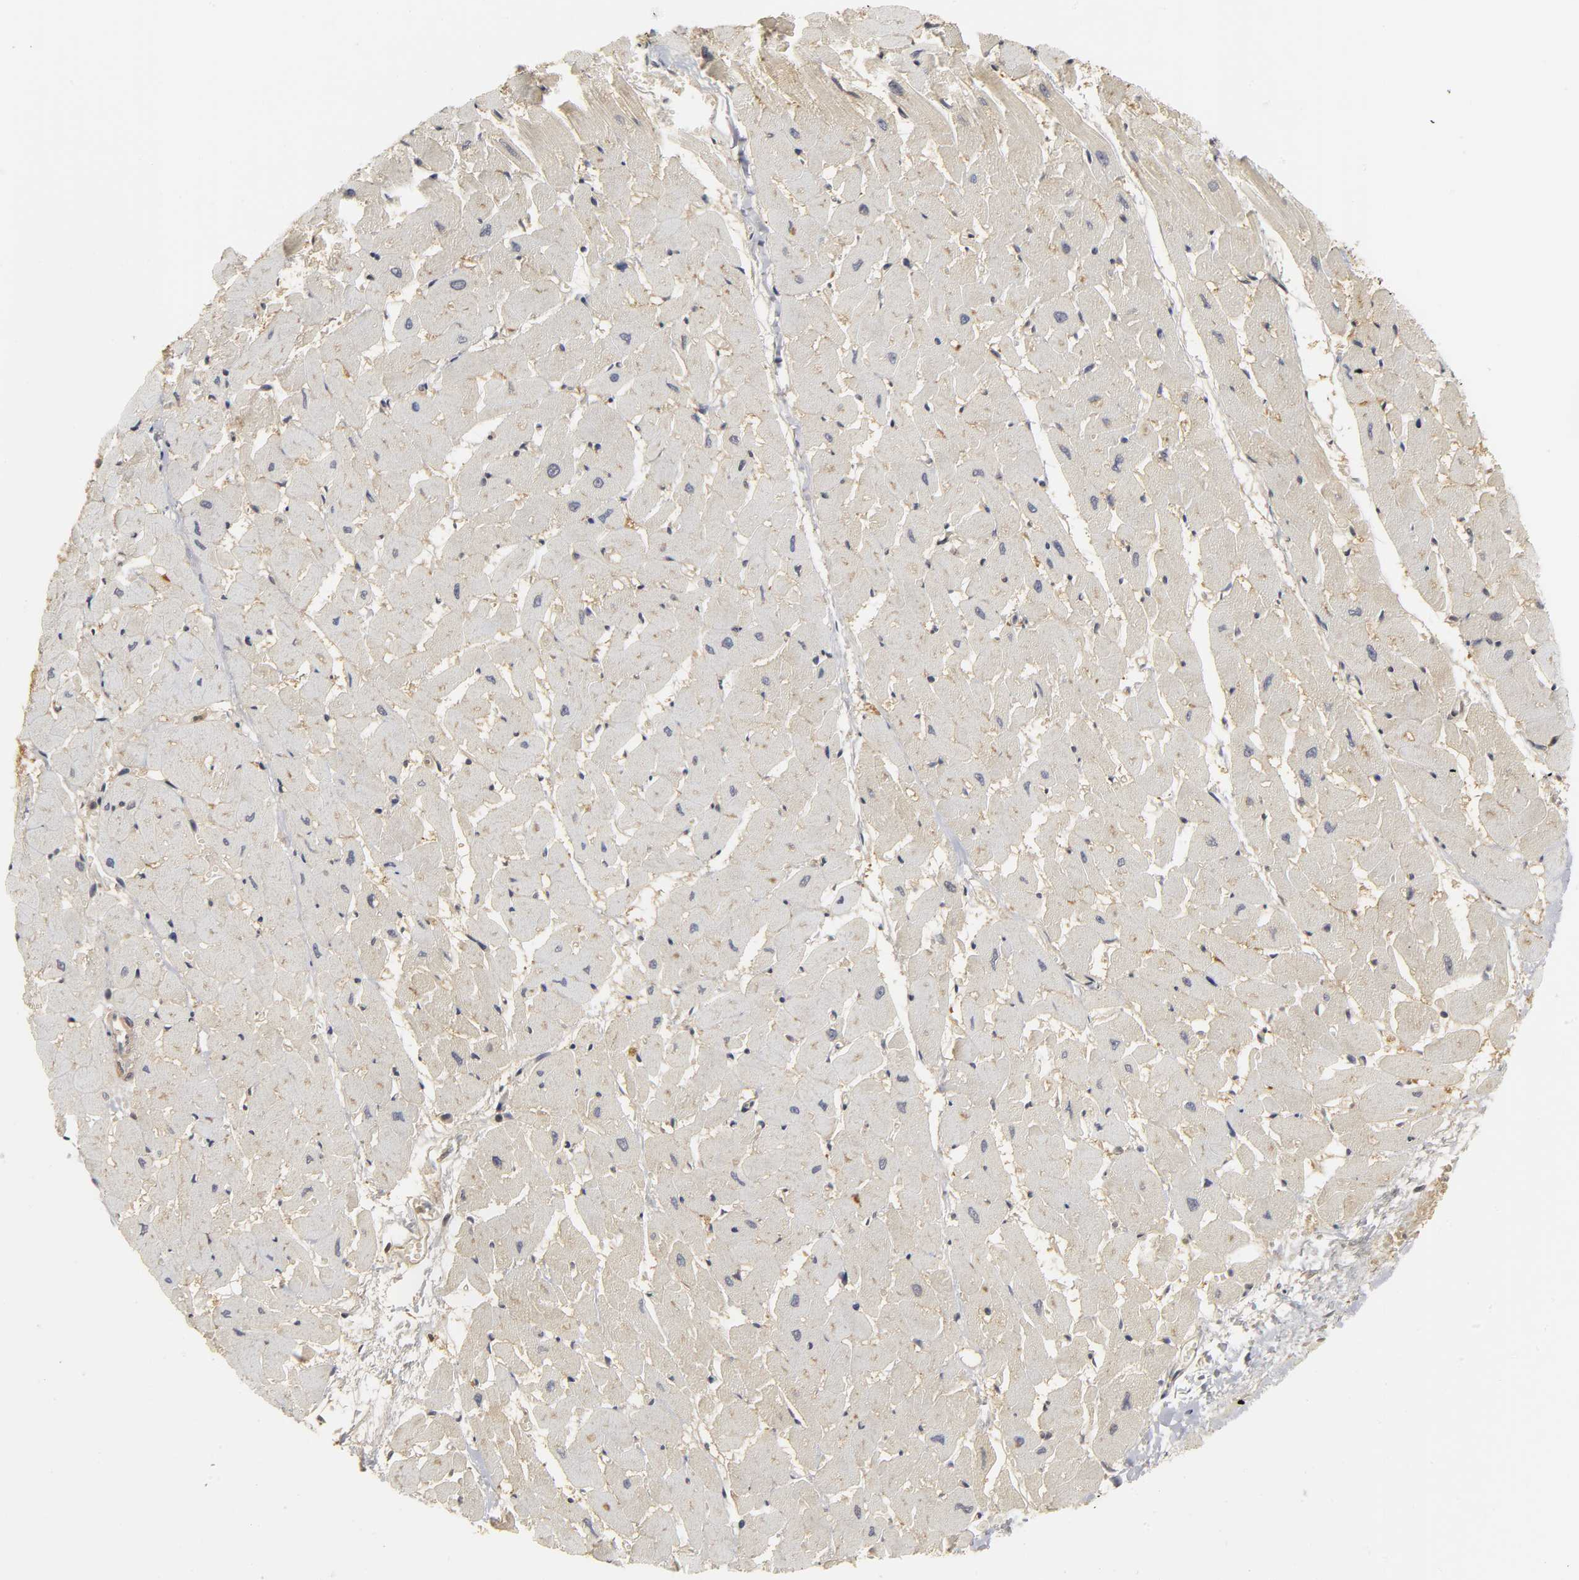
{"staining": {"intensity": "weak", "quantity": "25%-75%", "location": "cytoplasmic/membranous"}, "tissue": "heart muscle", "cell_type": "Cardiomyocytes", "image_type": "normal", "snomed": [{"axis": "morphology", "description": "Normal tissue, NOS"}, {"axis": "topography", "description": "Heart"}], "caption": "A high-resolution photomicrograph shows immunohistochemistry staining of benign heart muscle, which exhibits weak cytoplasmic/membranous positivity in about 25%-75% of cardiomyocytes. (Brightfield microscopy of DAB IHC at high magnification).", "gene": "PARK7", "patient": {"sex": "female", "age": 19}}